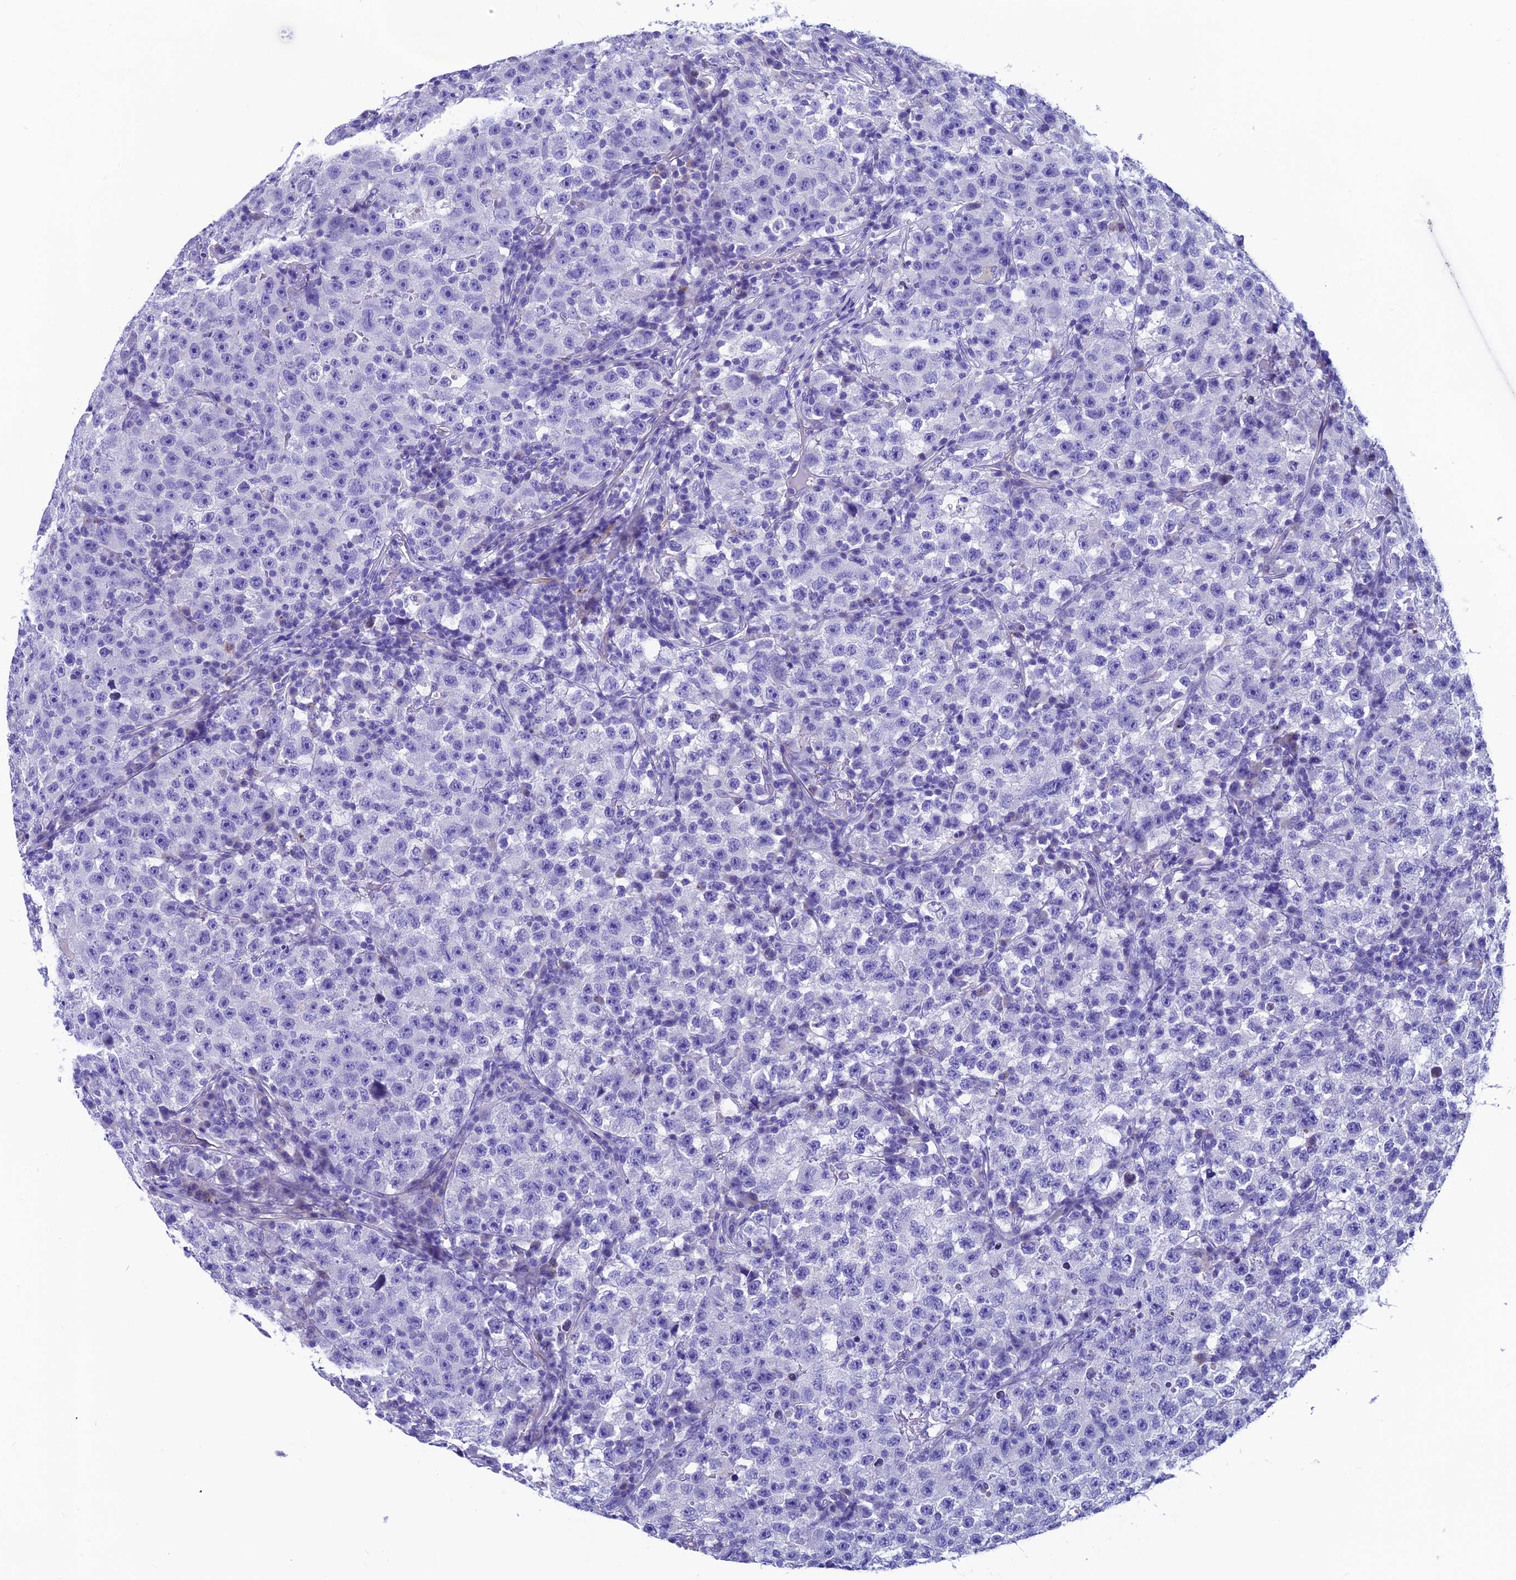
{"staining": {"intensity": "negative", "quantity": "none", "location": "none"}, "tissue": "testis cancer", "cell_type": "Tumor cells", "image_type": "cancer", "snomed": [{"axis": "morphology", "description": "Seminoma, NOS"}, {"axis": "topography", "description": "Testis"}], "caption": "Protein analysis of testis cancer demonstrates no significant positivity in tumor cells.", "gene": "GNG11", "patient": {"sex": "male", "age": 22}}